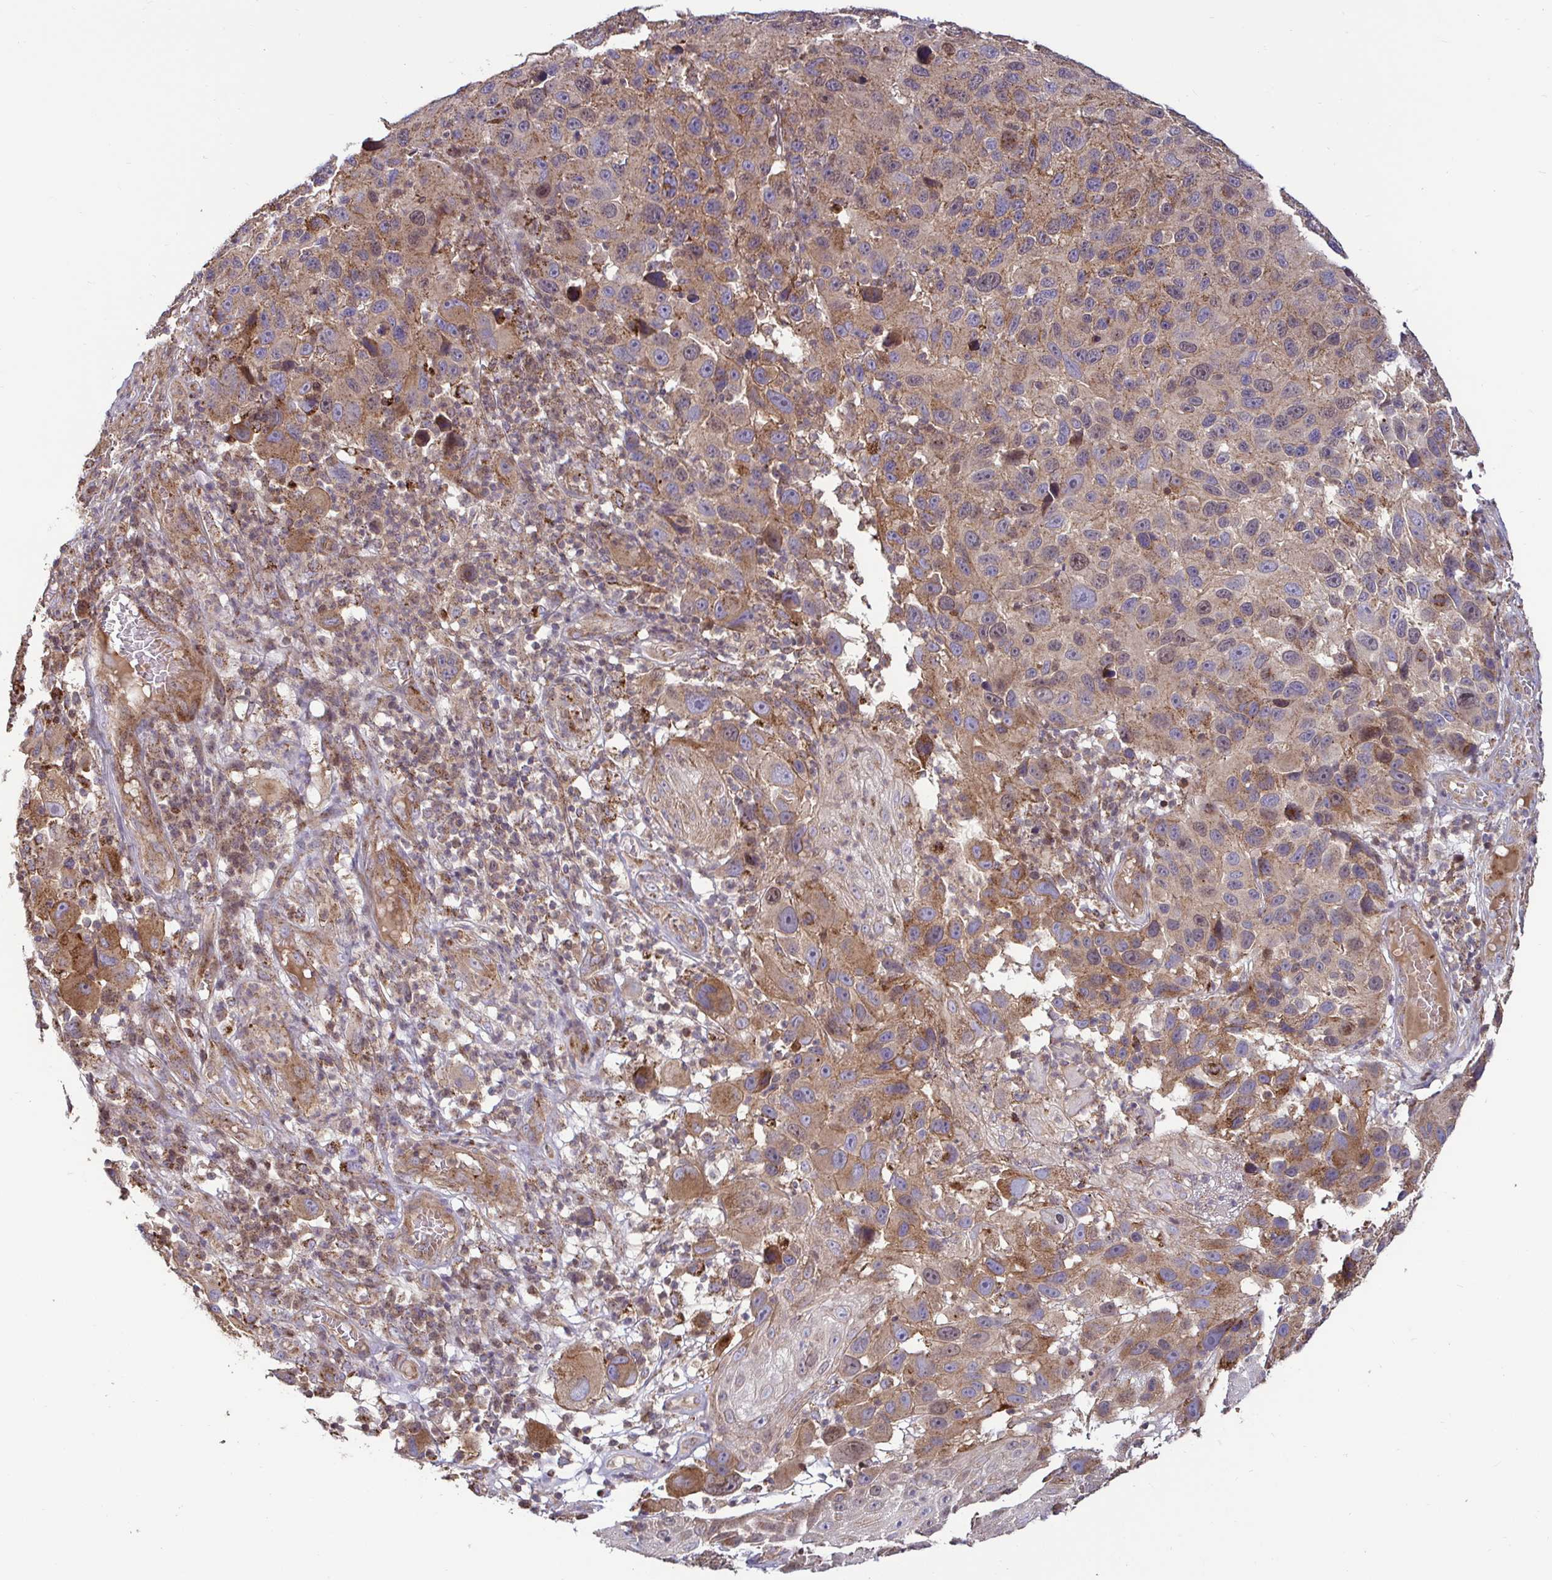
{"staining": {"intensity": "moderate", "quantity": ">75%", "location": "cytoplasmic/membranous"}, "tissue": "melanoma", "cell_type": "Tumor cells", "image_type": "cancer", "snomed": [{"axis": "morphology", "description": "Malignant melanoma, NOS"}, {"axis": "topography", "description": "Skin"}], "caption": "This photomicrograph displays IHC staining of human melanoma, with medium moderate cytoplasmic/membranous positivity in about >75% of tumor cells.", "gene": "SPRY1", "patient": {"sex": "male", "age": 53}}